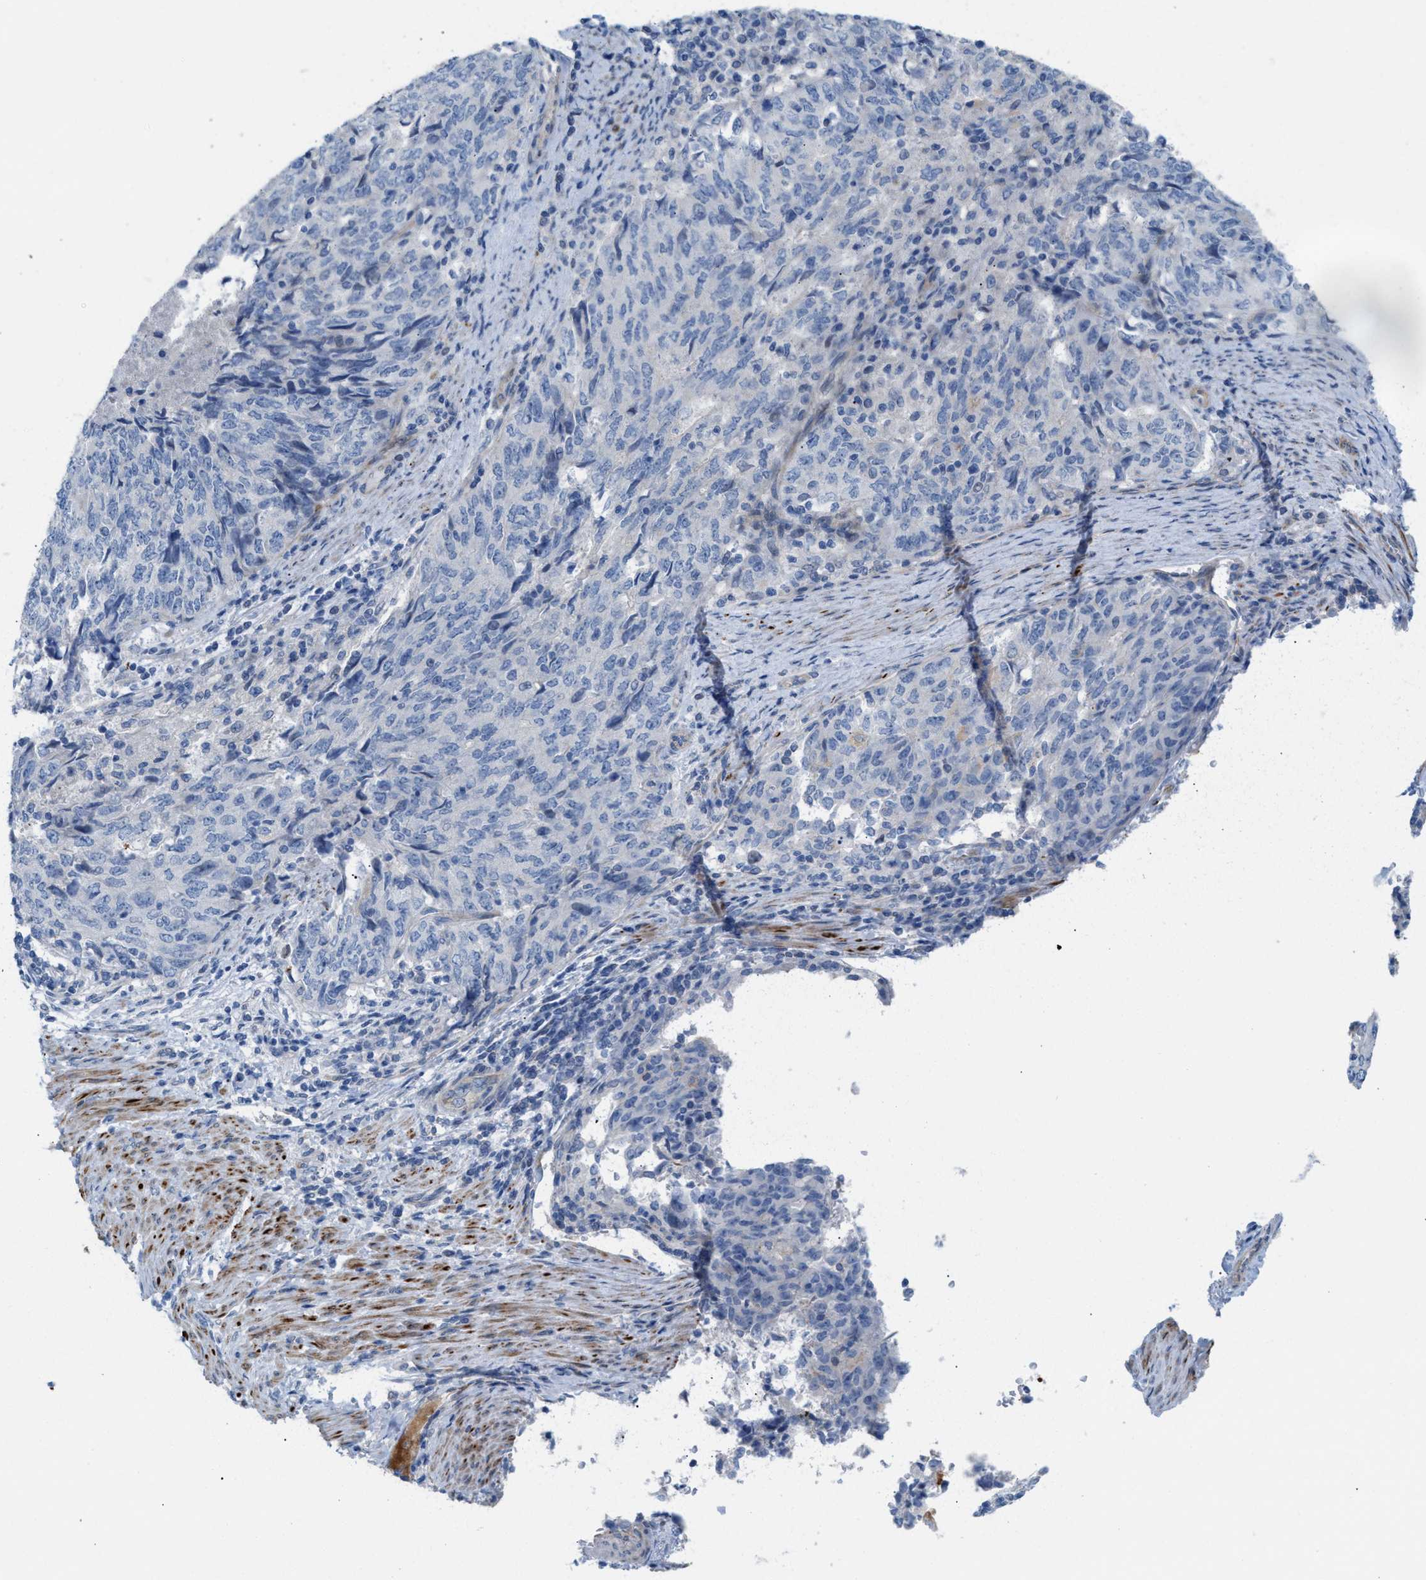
{"staining": {"intensity": "negative", "quantity": "none", "location": "none"}, "tissue": "endometrial cancer", "cell_type": "Tumor cells", "image_type": "cancer", "snomed": [{"axis": "morphology", "description": "Adenocarcinoma, NOS"}, {"axis": "topography", "description": "Endometrium"}], "caption": "Human adenocarcinoma (endometrial) stained for a protein using immunohistochemistry (IHC) exhibits no expression in tumor cells.", "gene": "MPP3", "patient": {"sex": "female", "age": 80}}